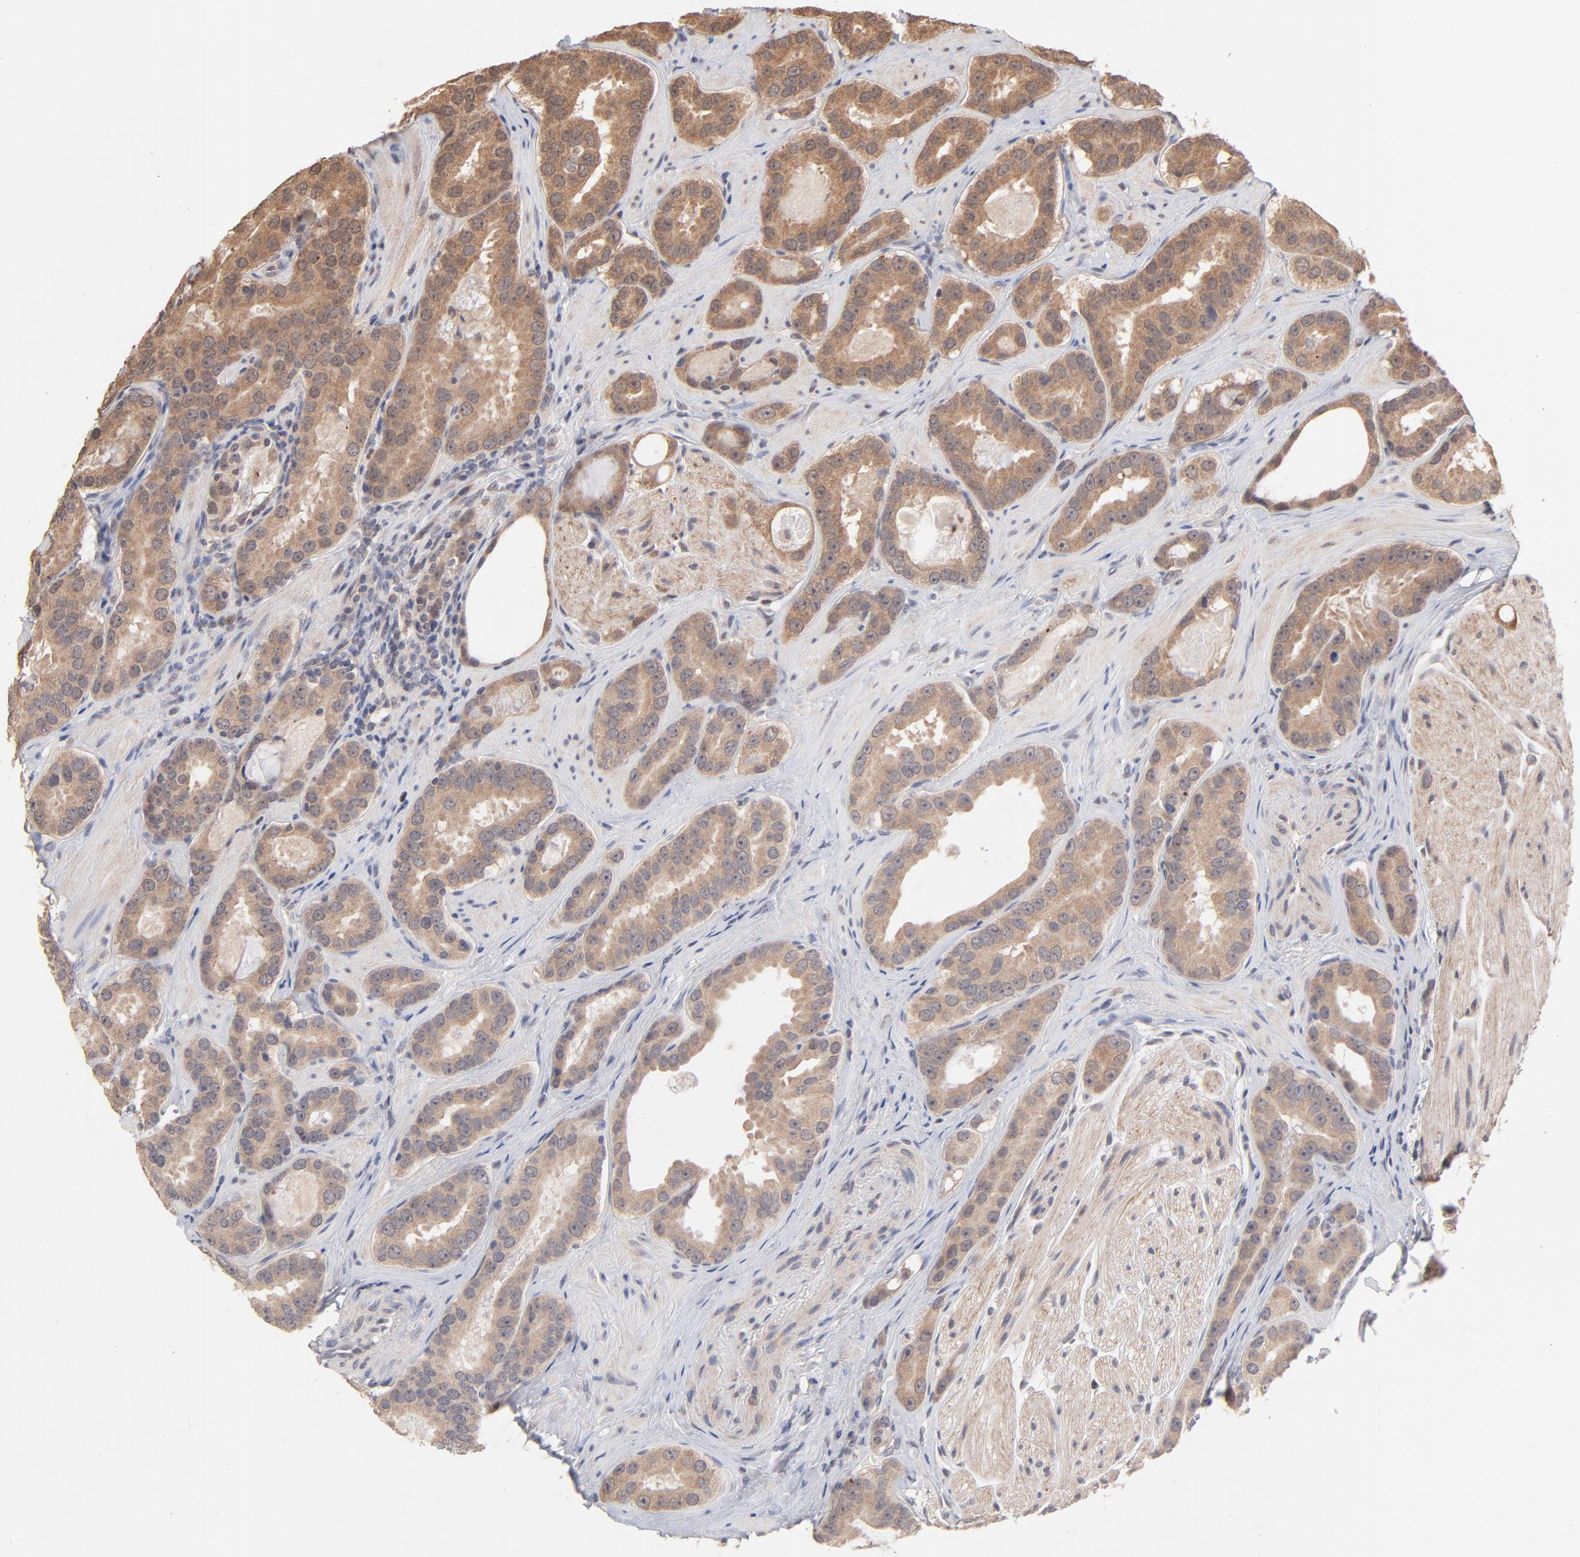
{"staining": {"intensity": "moderate", "quantity": ">75%", "location": "cytoplasmic/membranous"}, "tissue": "prostate cancer", "cell_type": "Tumor cells", "image_type": "cancer", "snomed": [{"axis": "morphology", "description": "Adenocarcinoma, Low grade"}, {"axis": "topography", "description": "Prostate"}], "caption": "There is medium levels of moderate cytoplasmic/membranous staining in tumor cells of prostate low-grade adenocarcinoma, as demonstrated by immunohistochemical staining (brown color).", "gene": "MSL2", "patient": {"sex": "male", "age": 59}}